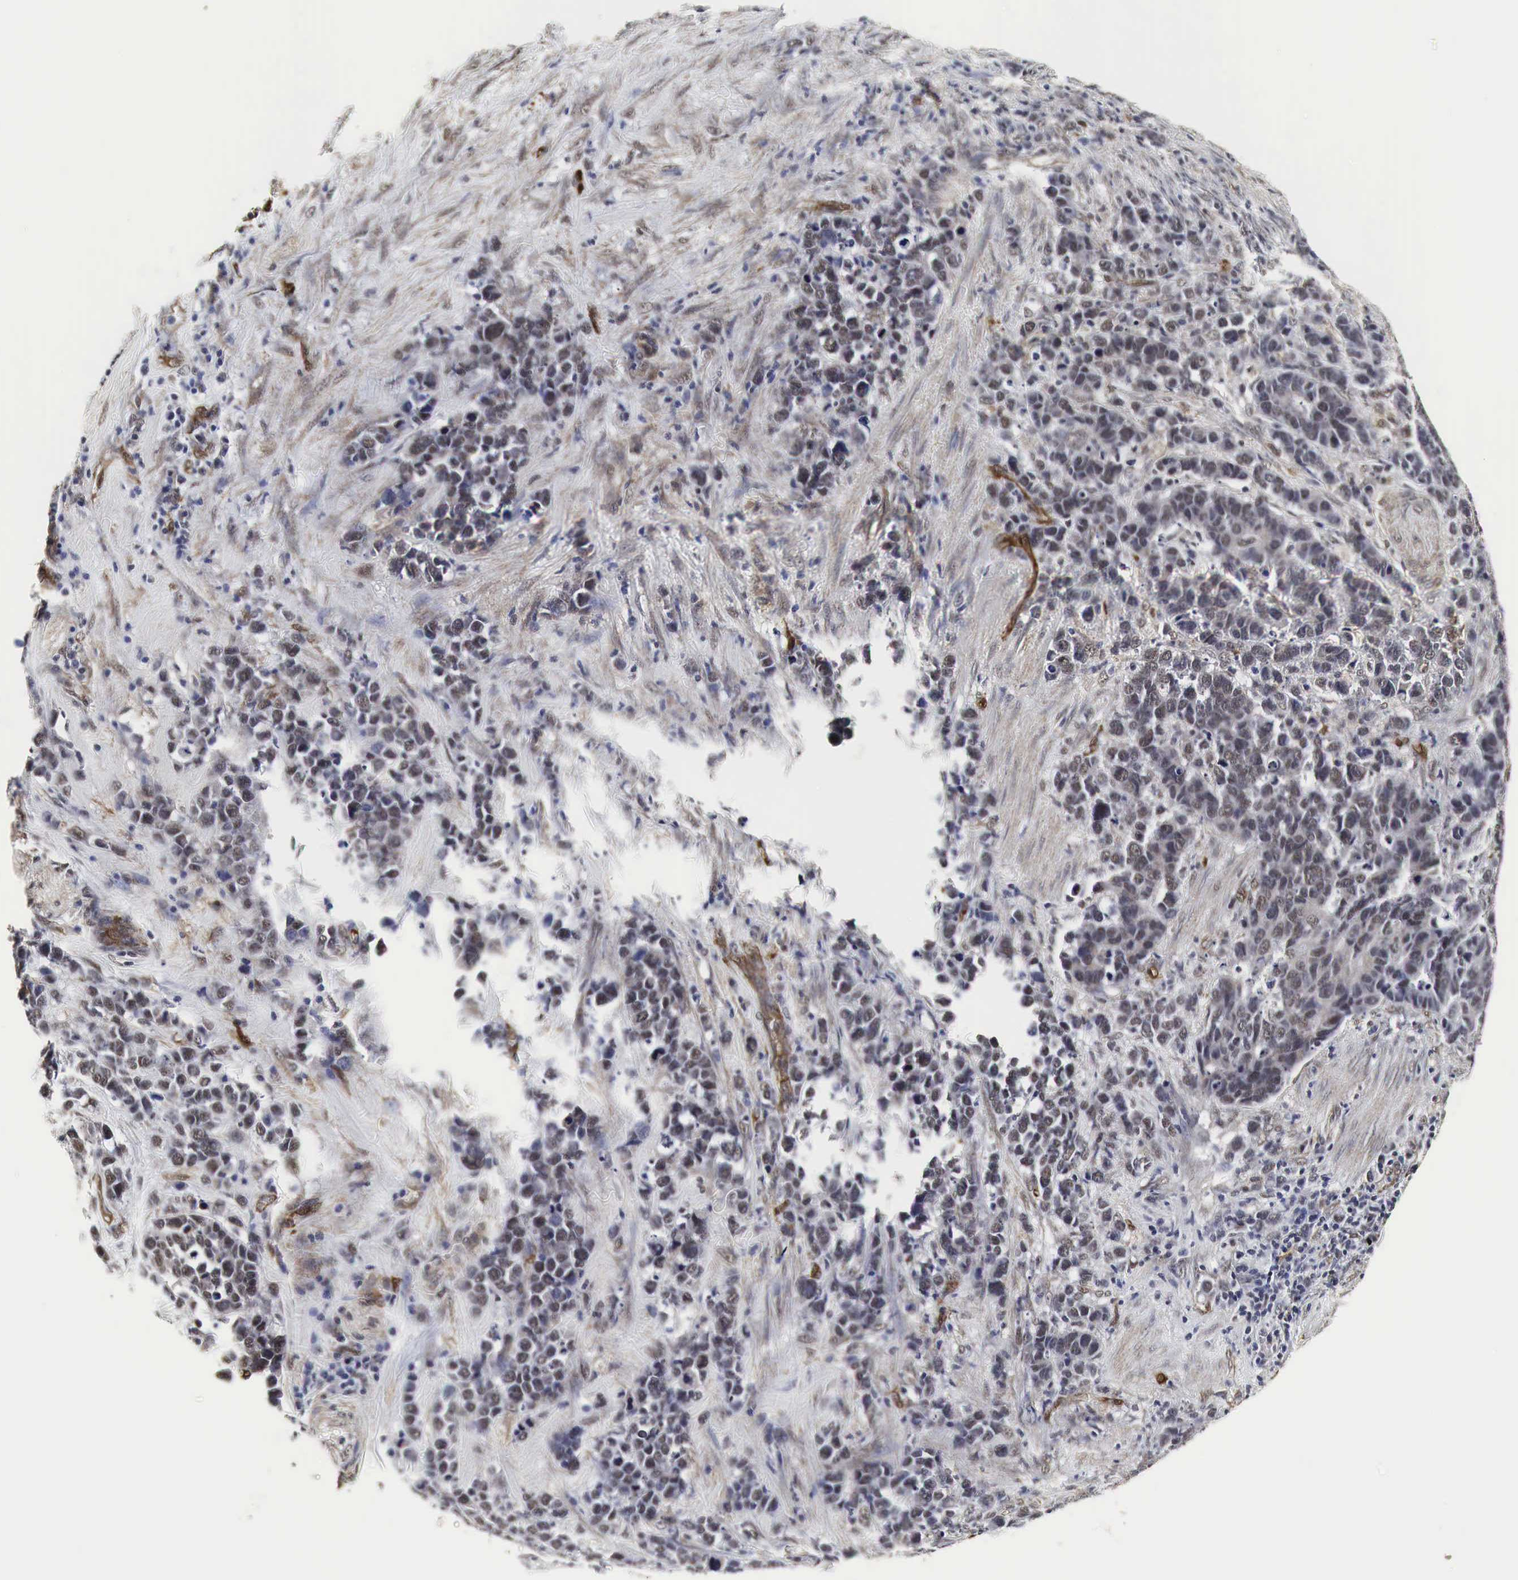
{"staining": {"intensity": "weak", "quantity": "<25%", "location": "cytoplasmic/membranous"}, "tissue": "stomach cancer", "cell_type": "Tumor cells", "image_type": "cancer", "snomed": [{"axis": "morphology", "description": "Adenocarcinoma, NOS"}, {"axis": "topography", "description": "Stomach, upper"}], "caption": "High power microscopy micrograph of an IHC photomicrograph of adenocarcinoma (stomach), revealing no significant positivity in tumor cells.", "gene": "SPIN1", "patient": {"sex": "male", "age": 71}}